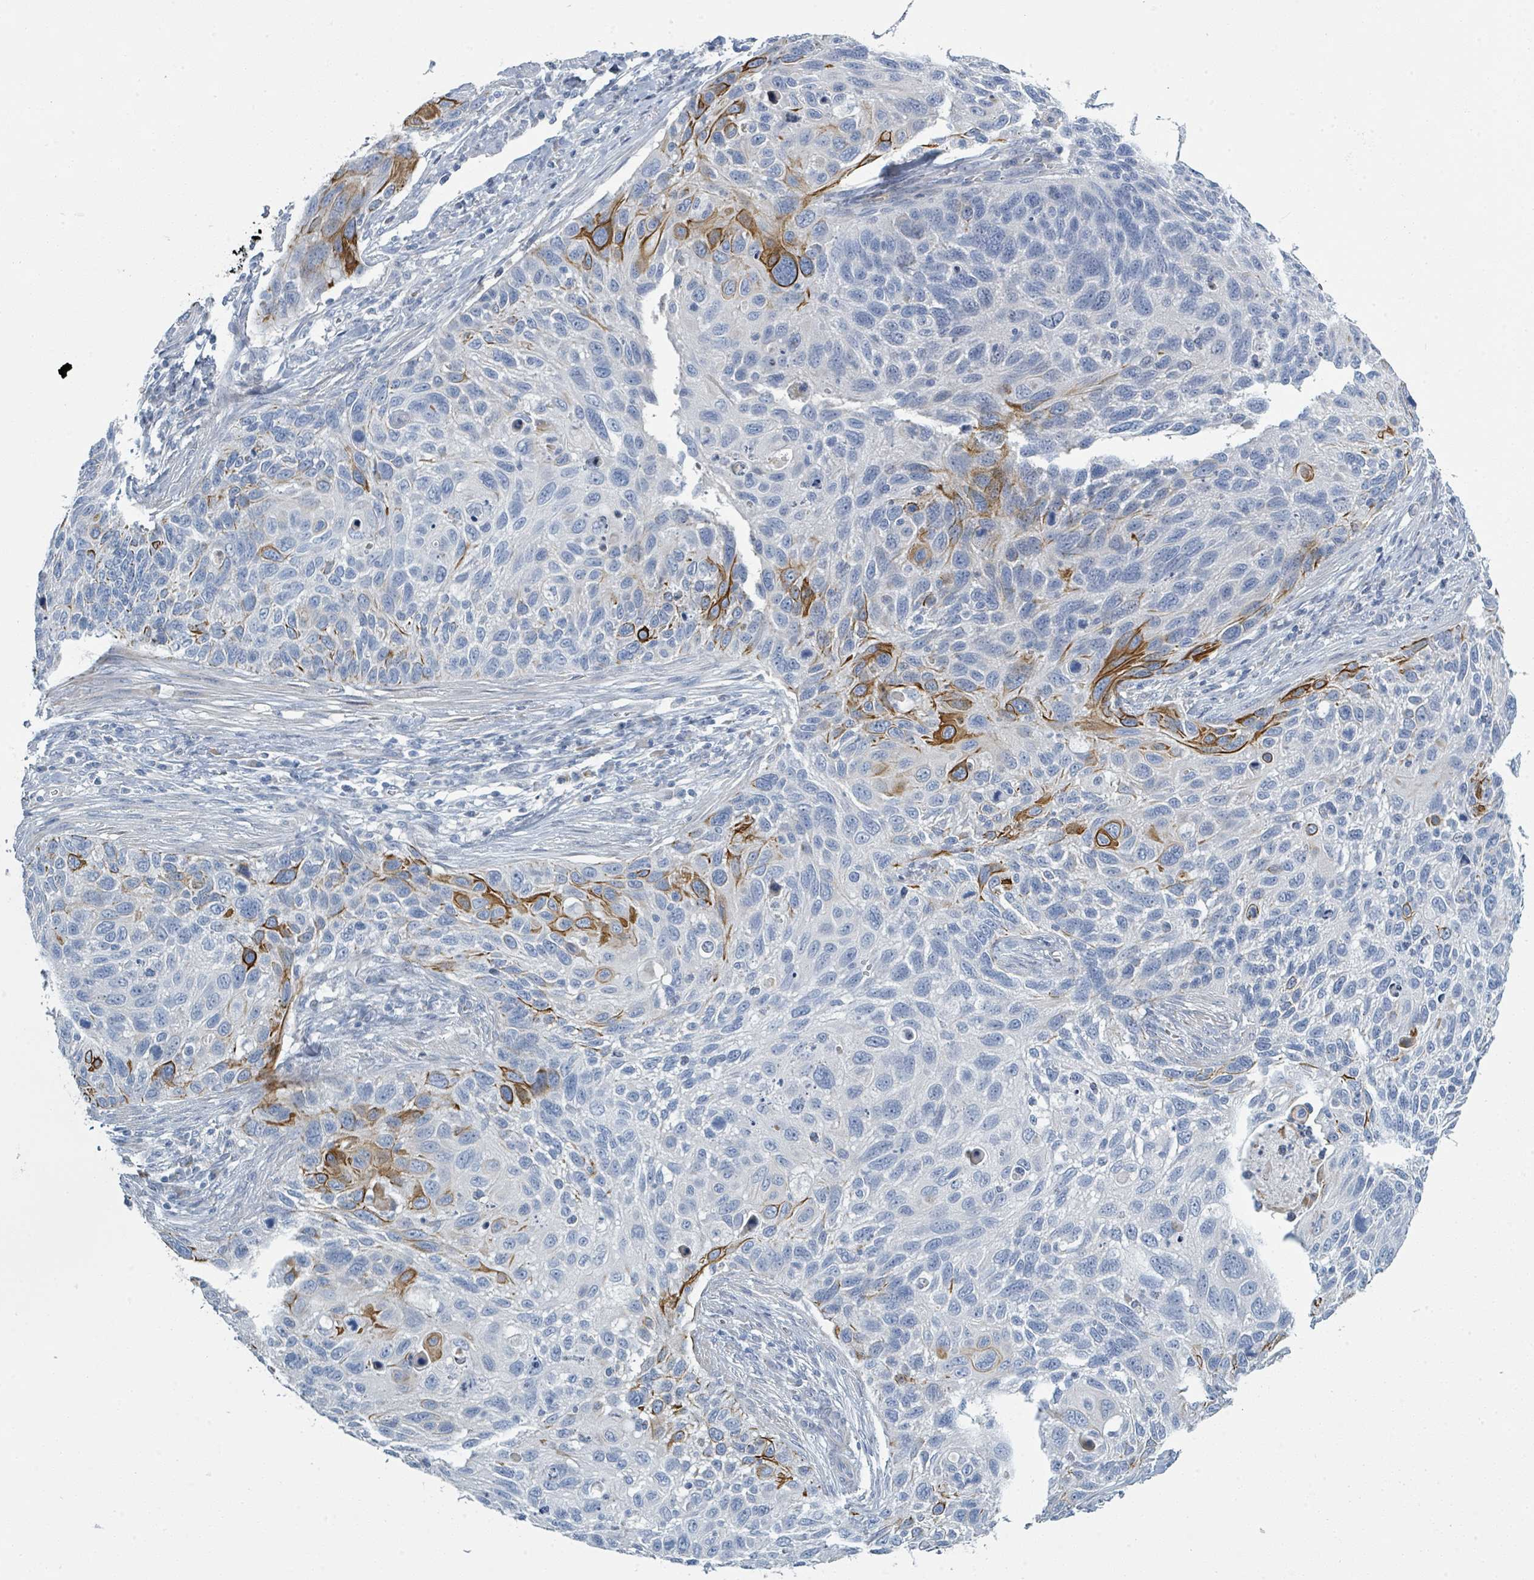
{"staining": {"intensity": "strong", "quantity": "<25%", "location": "cytoplasmic/membranous"}, "tissue": "cervical cancer", "cell_type": "Tumor cells", "image_type": "cancer", "snomed": [{"axis": "morphology", "description": "Squamous cell carcinoma, NOS"}, {"axis": "topography", "description": "Cervix"}], "caption": "Squamous cell carcinoma (cervical) was stained to show a protein in brown. There is medium levels of strong cytoplasmic/membranous positivity in approximately <25% of tumor cells.", "gene": "RAB33B", "patient": {"sex": "female", "age": 70}}